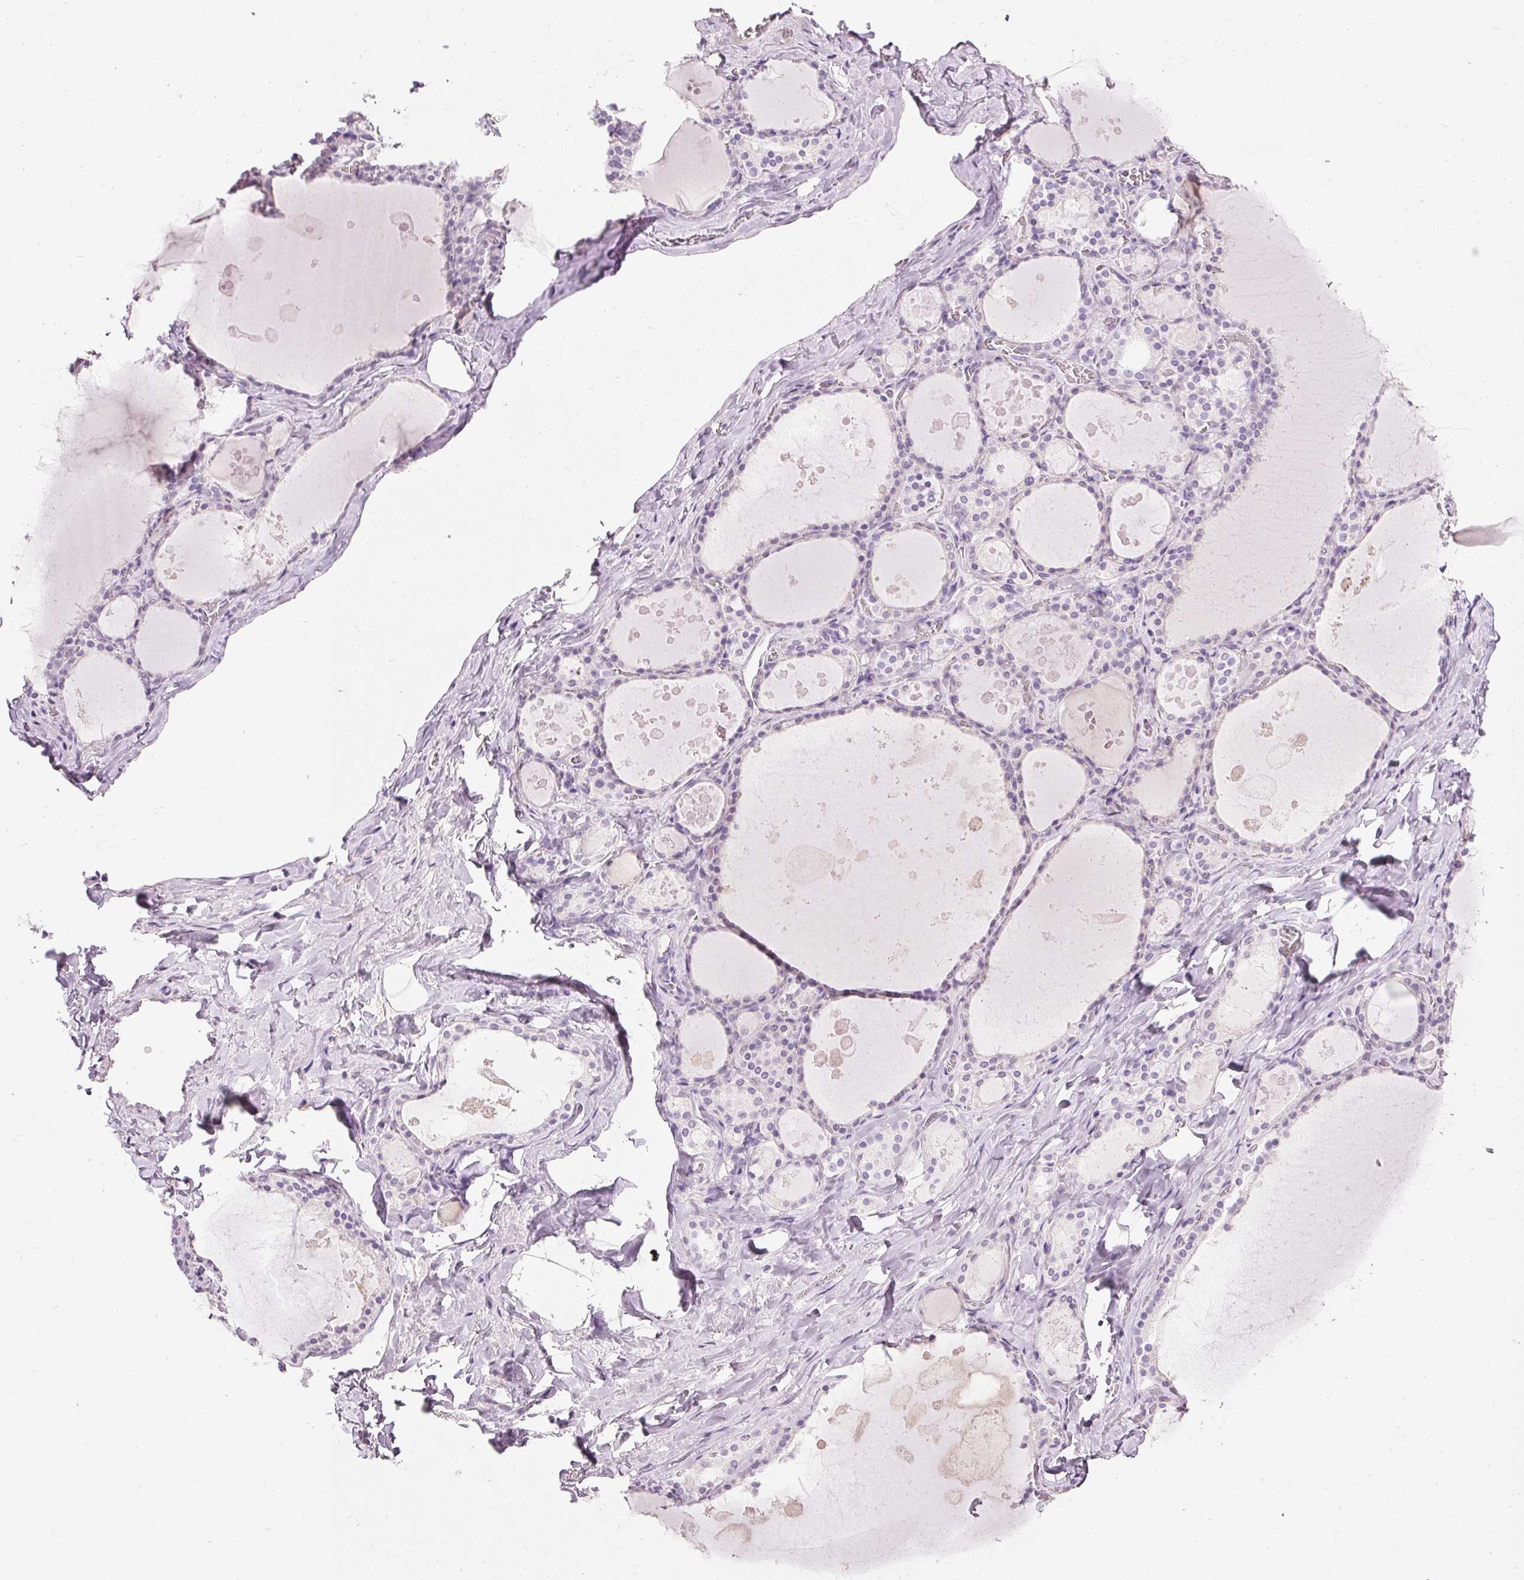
{"staining": {"intensity": "negative", "quantity": "none", "location": "none"}, "tissue": "thyroid gland", "cell_type": "Glandular cells", "image_type": "normal", "snomed": [{"axis": "morphology", "description": "Normal tissue, NOS"}, {"axis": "topography", "description": "Thyroid gland"}], "caption": "Immunohistochemical staining of unremarkable thyroid gland displays no significant staining in glandular cells. Nuclei are stained in blue.", "gene": "ELAVL3", "patient": {"sex": "male", "age": 56}}